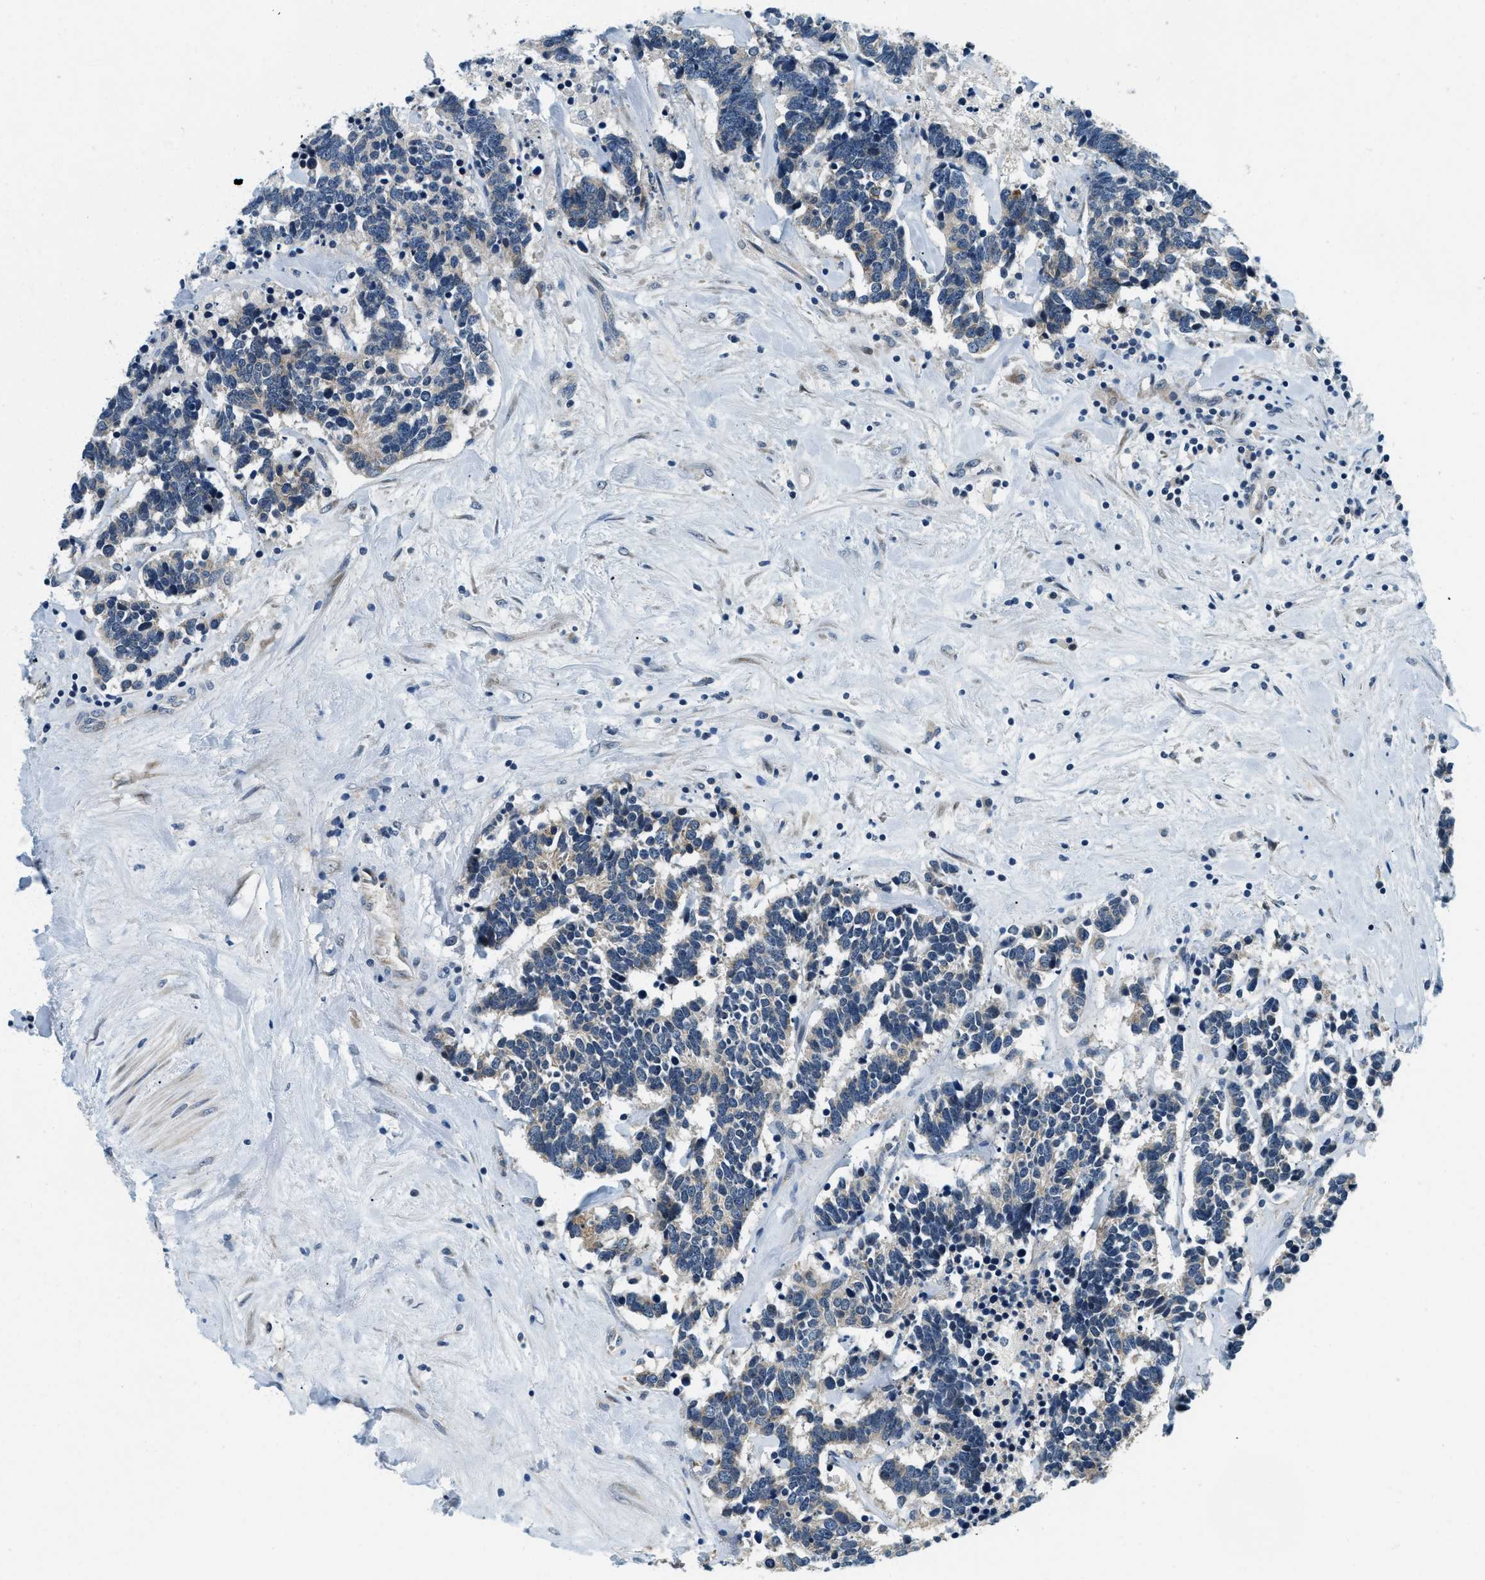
{"staining": {"intensity": "negative", "quantity": "none", "location": "none"}, "tissue": "carcinoid", "cell_type": "Tumor cells", "image_type": "cancer", "snomed": [{"axis": "morphology", "description": "Carcinoma, NOS"}, {"axis": "morphology", "description": "Carcinoid, malignant, NOS"}, {"axis": "topography", "description": "Urinary bladder"}], "caption": "High power microscopy histopathology image of an immunohistochemistry photomicrograph of carcinoma, revealing no significant staining in tumor cells.", "gene": "YAE1", "patient": {"sex": "male", "age": 57}}